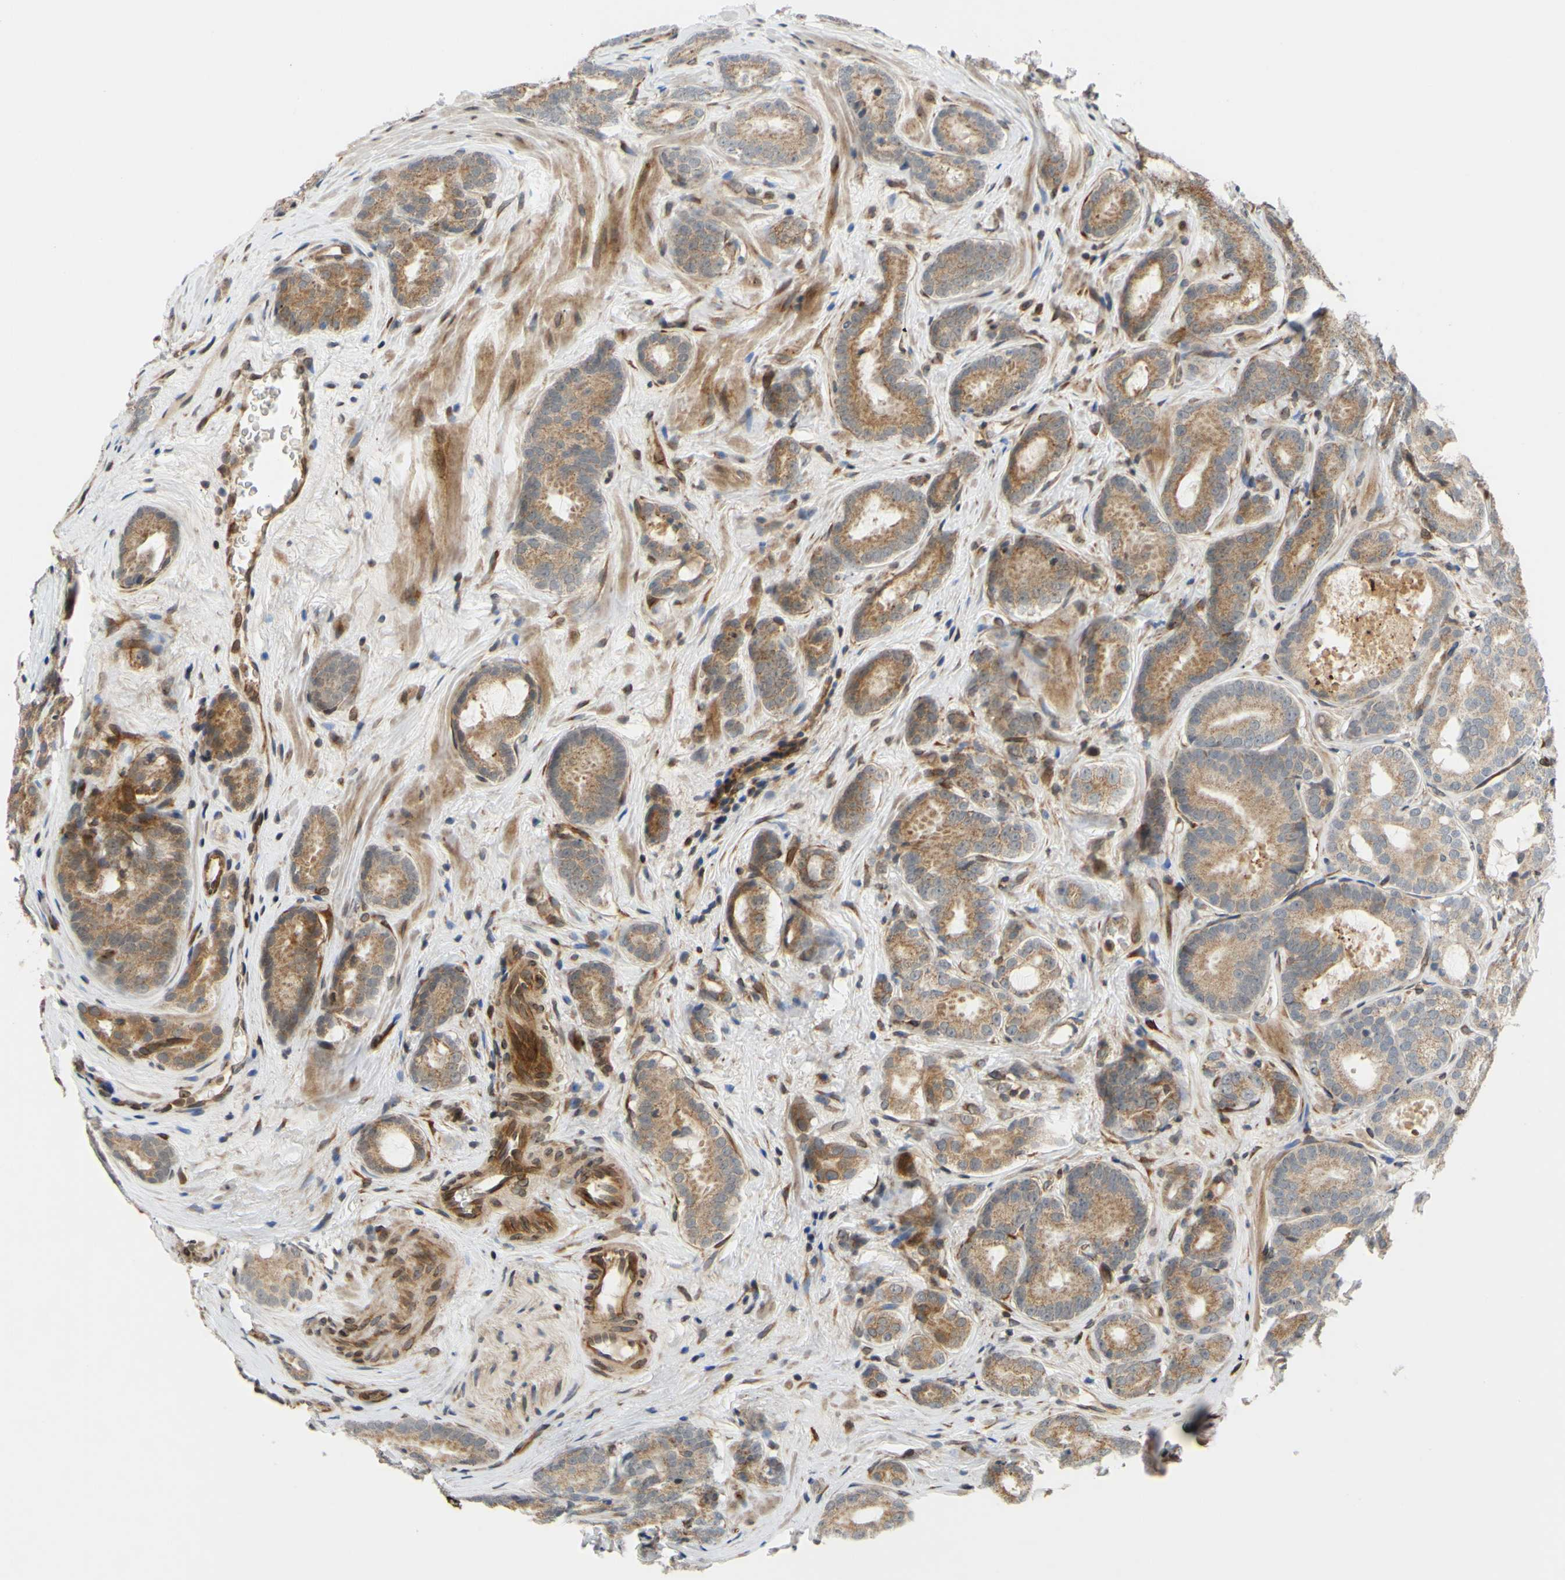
{"staining": {"intensity": "moderate", "quantity": ">75%", "location": "cytoplasmic/membranous"}, "tissue": "prostate cancer", "cell_type": "Tumor cells", "image_type": "cancer", "snomed": [{"axis": "morphology", "description": "Adenocarcinoma, High grade"}, {"axis": "topography", "description": "Prostate"}], "caption": "A high-resolution histopathology image shows IHC staining of prostate cancer (high-grade adenocarcinoma), which displays moderate cytoplasmic/membranous positivity in about >75% of tumor cells.", "gene": "PRAF2", "patient": {"sex": "male", "age": 64}}